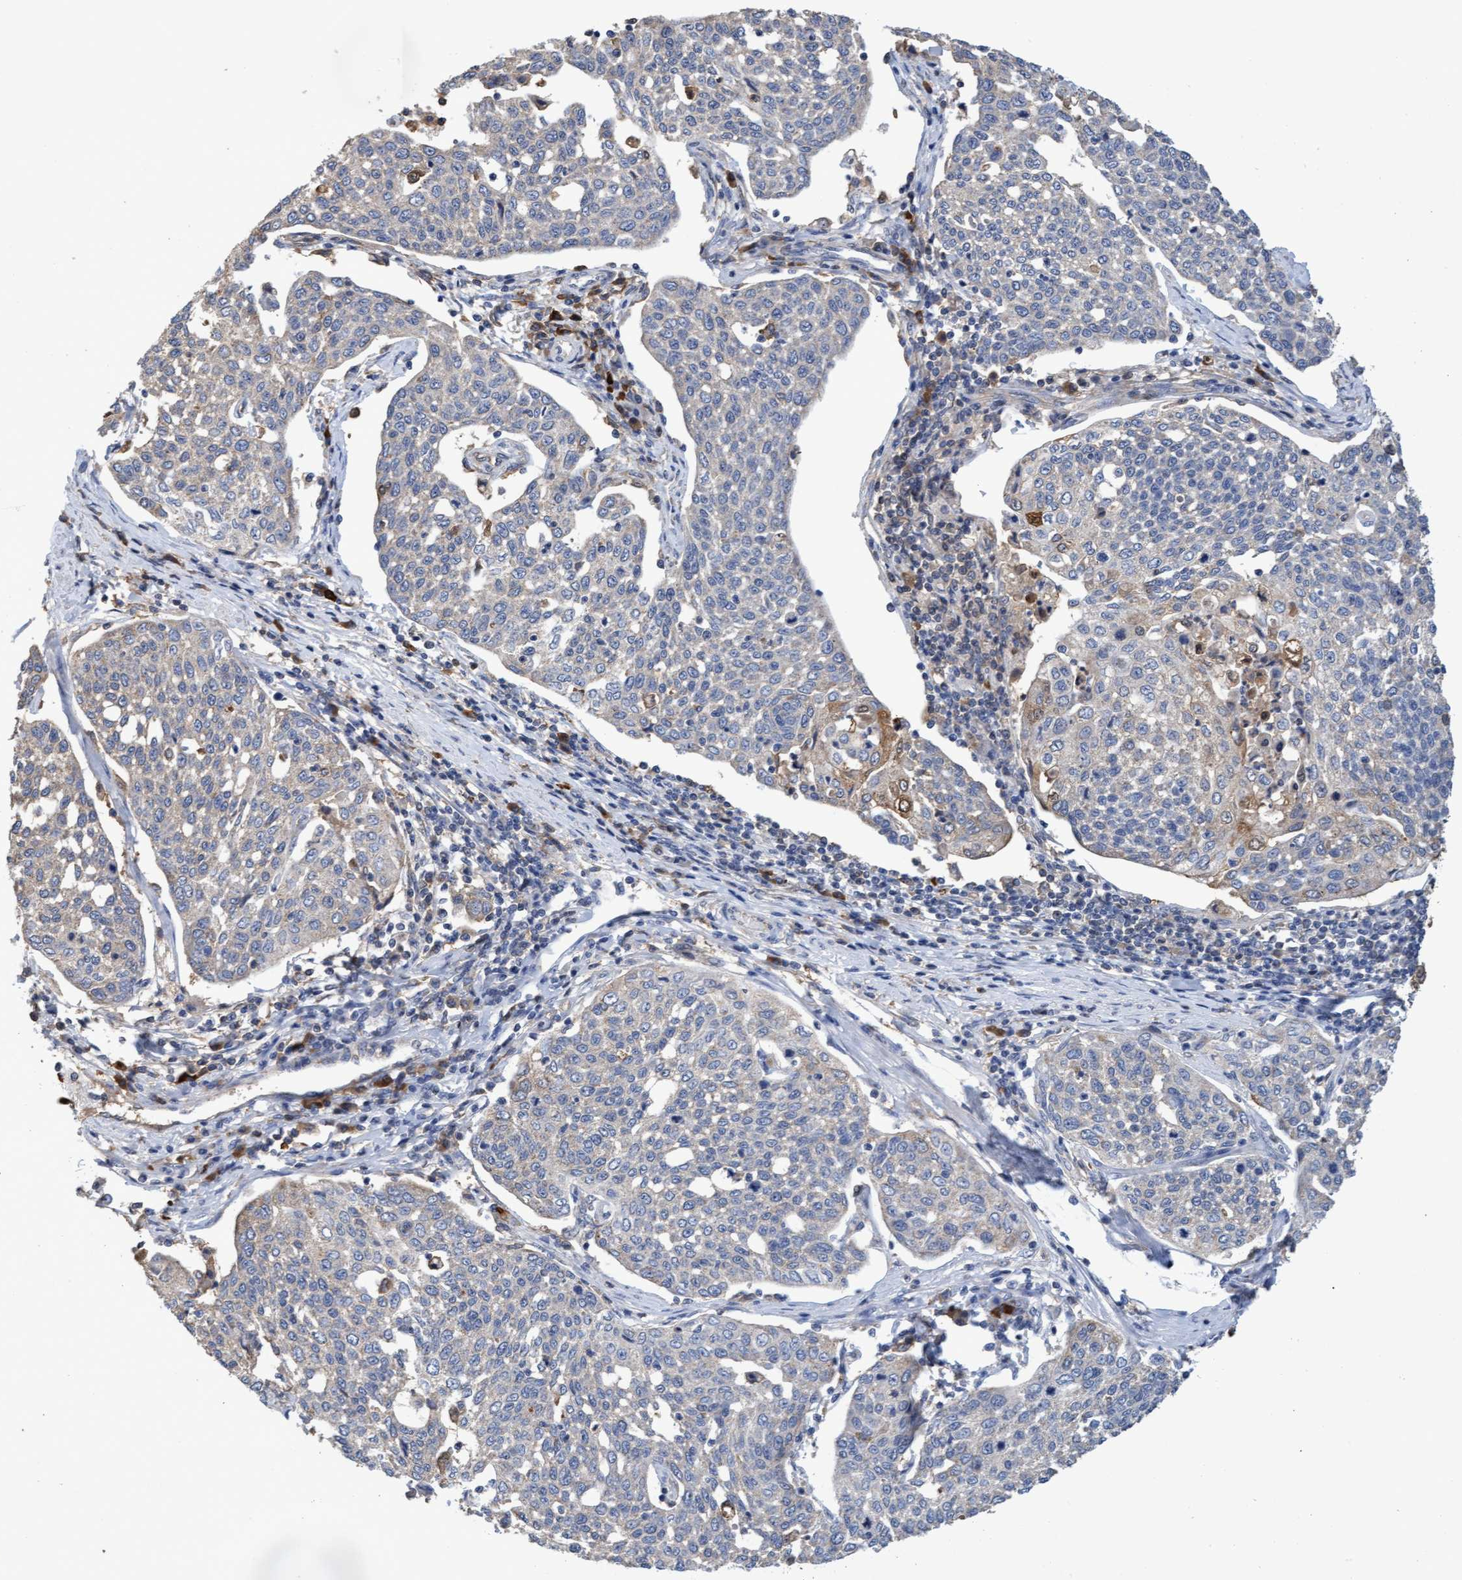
{"staining": {"intensity": "weak", "quantity": "<25%", "location": "cytoplasmic/membranous"}, "tissue": "cervical cancer", "cell_type": "Tumor cells", "image_type": "cancer", "snomed": [{"axis": "morphology", "description": "Squamous cell carcinoma, NOS"}, {"axis": "topography", "description": "Cervix"}], "caption": "Tumor cells show no significant expression in squamous cell carcinoma (cervical). (DAB immunohistochemistry (IHC) with hematoxylin counter stain).", "gene": "GPR39", "patient": {"sex": "female", "age": 34}}